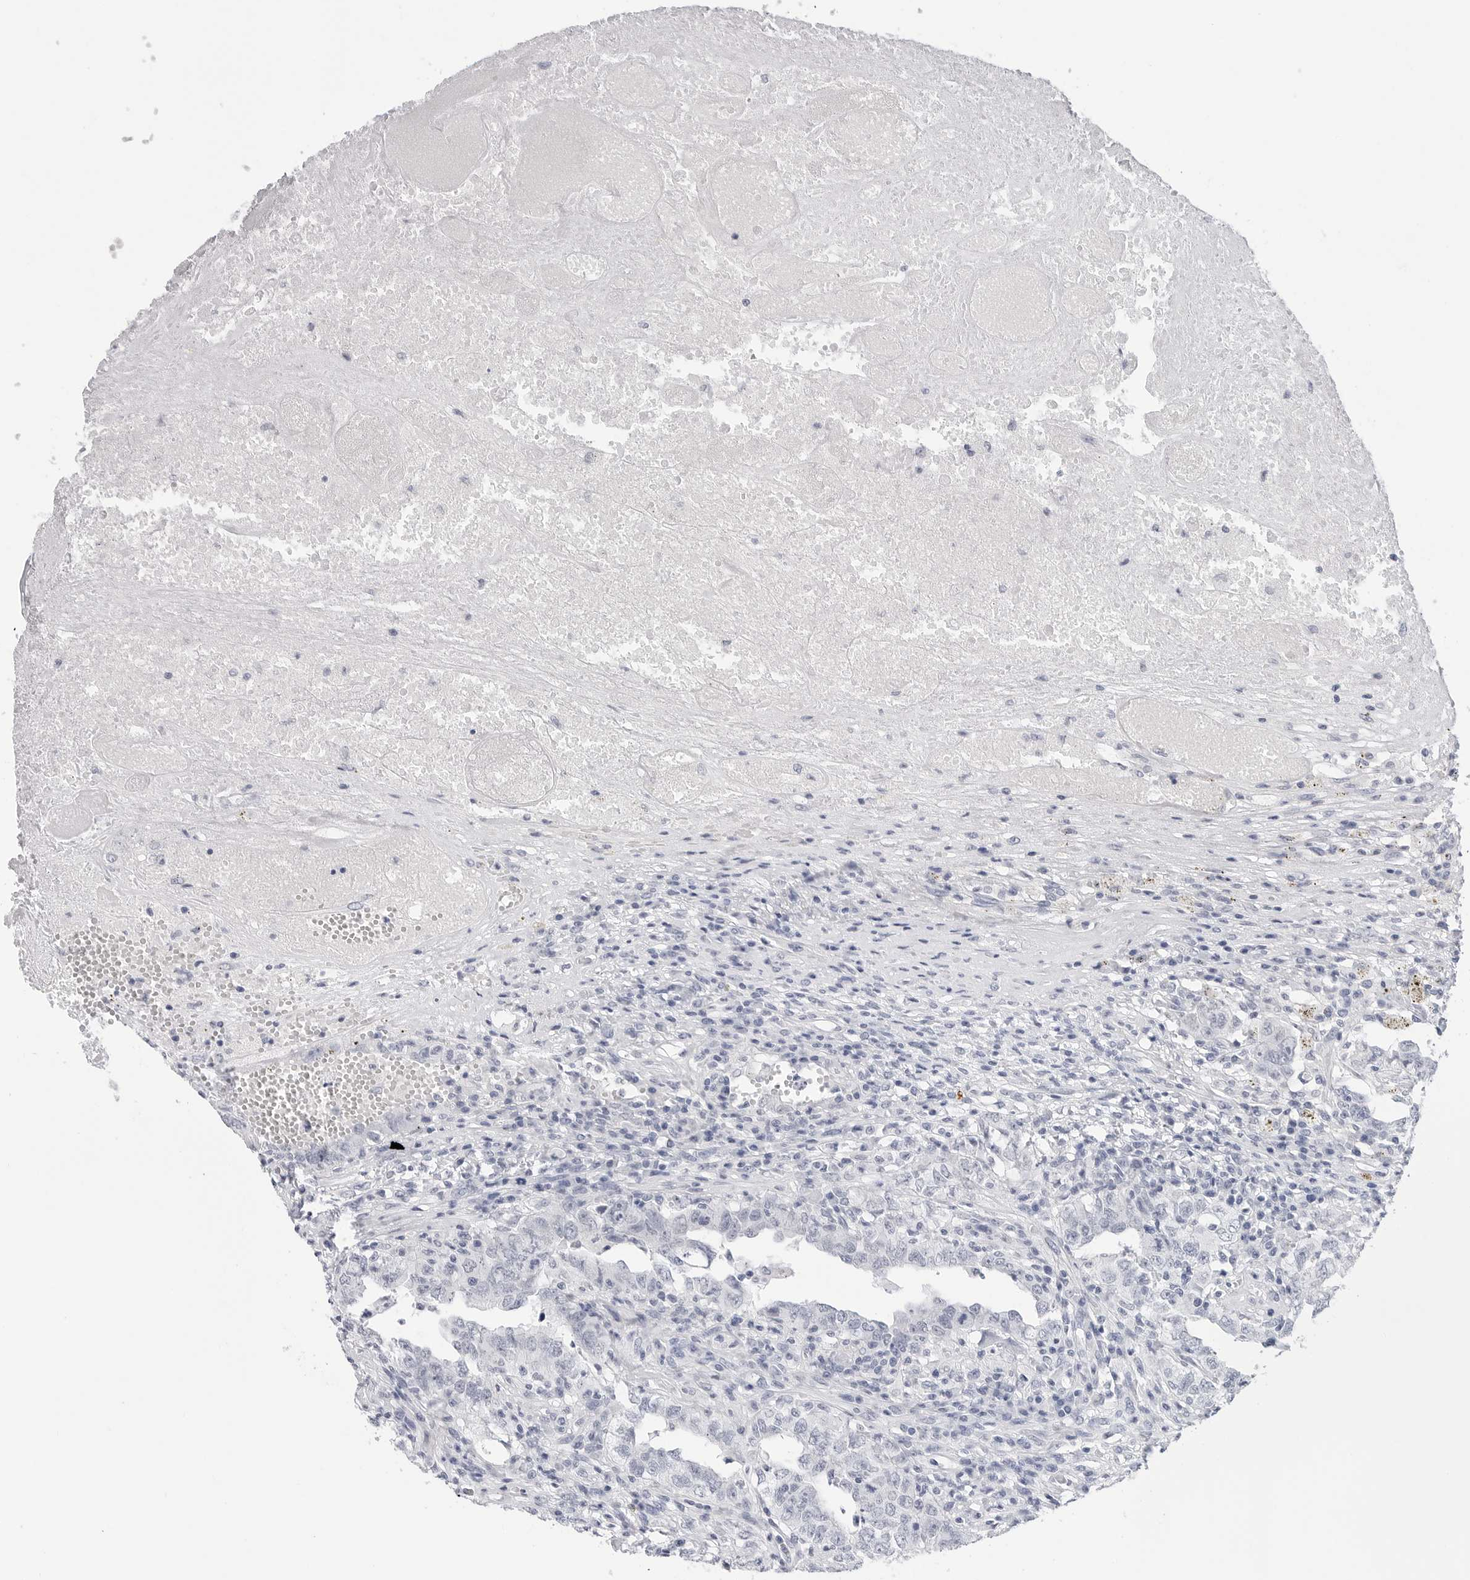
{"staining": {"intensity": "negative", "quantity": "none", "location": "none"}, "tissue": "testis cancer", "cell_type": "Tumor cells", "image_type": "cancer", "snomed": [{"axis": "morphology", "description": "Carcinoma, Embryonal, NOS"}, {"axis": "topography", "description": "Testis"}], "caption": "This is a photomicrograph of immunohistochemistry (IHC) staining of testis cancer (embryonal carcinoma), which shows no positivity in tumor cells.", "gene": "HSPB7", "patient": {"sex": "male", "age": 26}}